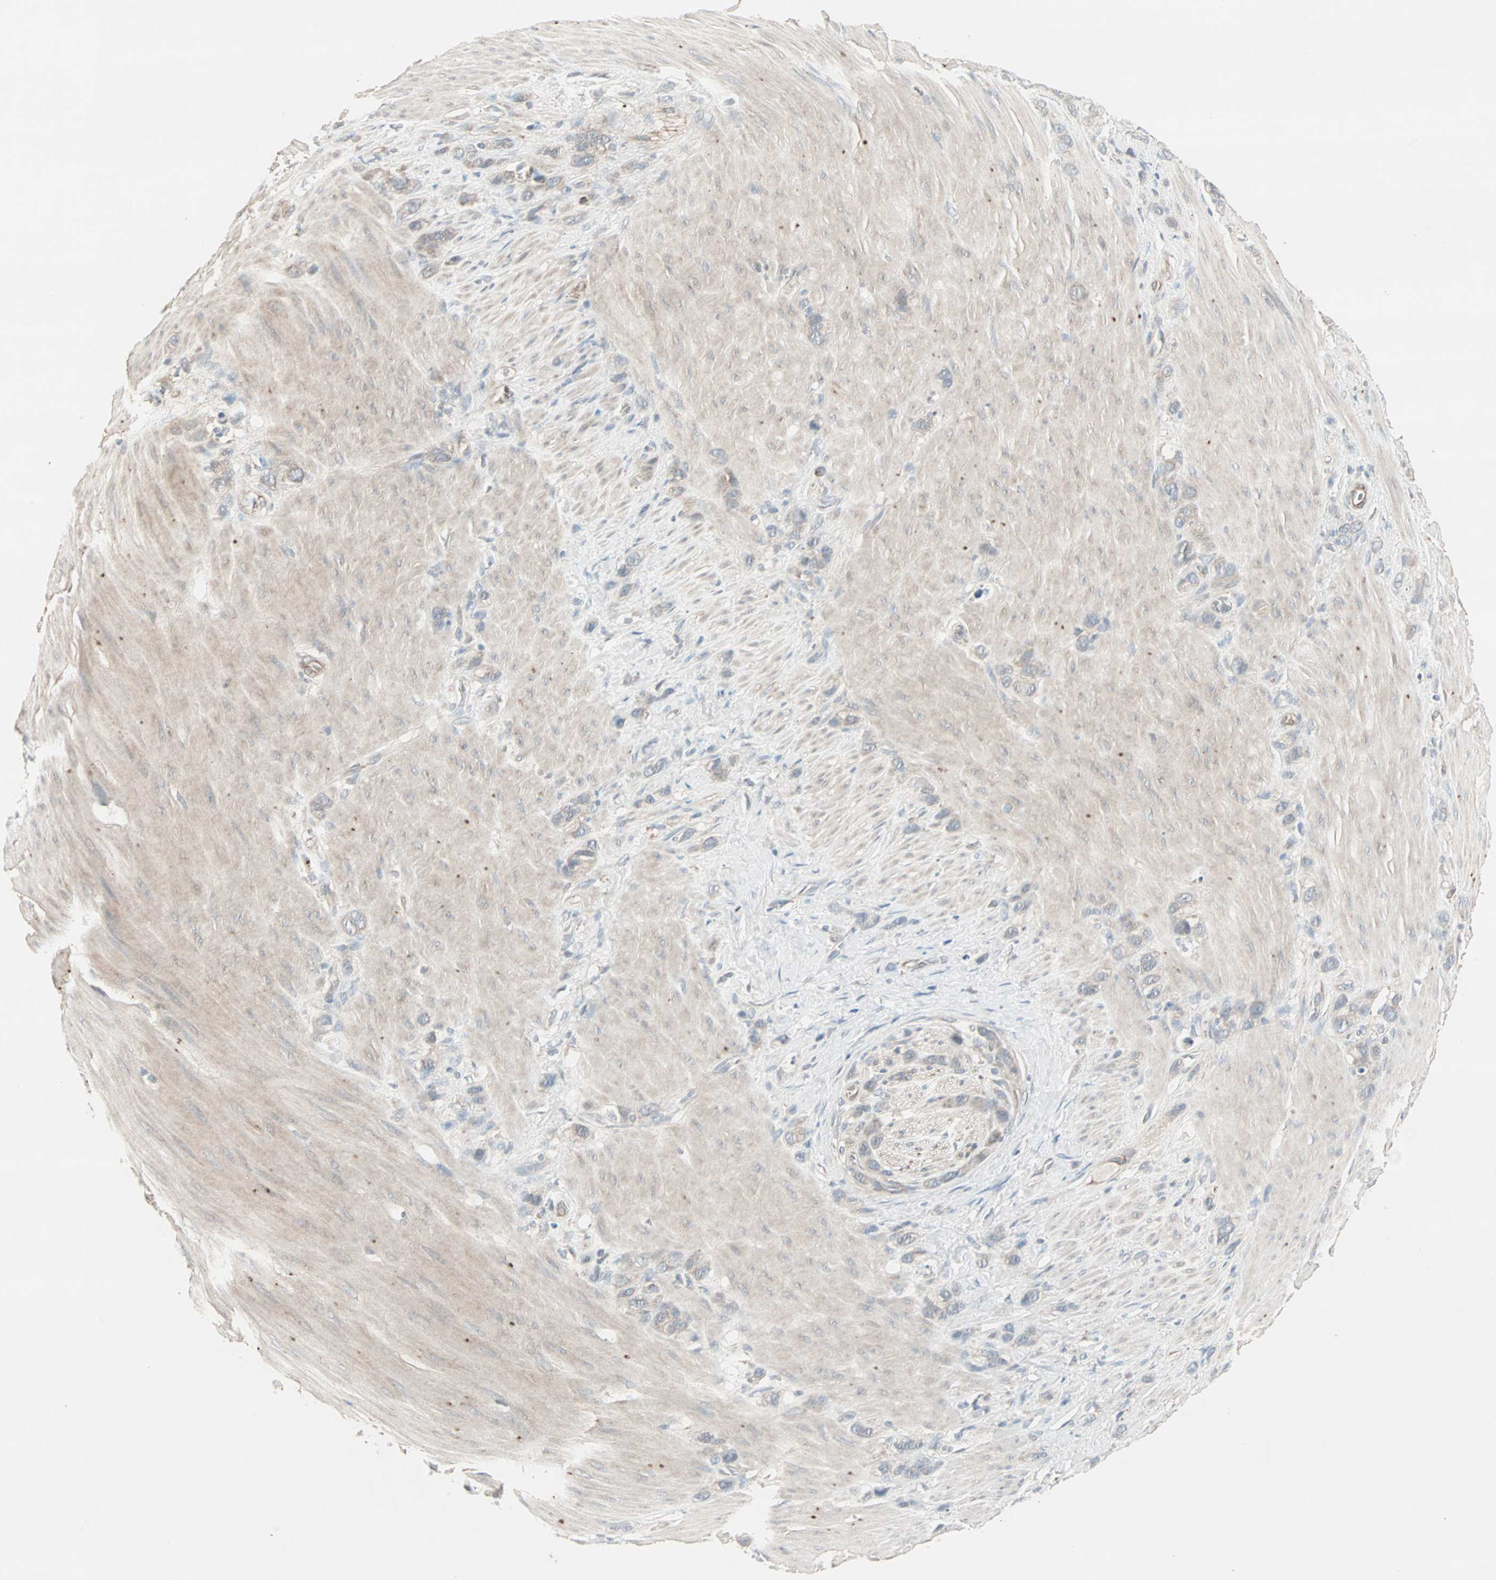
{"staining": {"intensity": "negative", "quantity": "none", "location": "none"}, "tissue": "stomach cancer", "cell_type": "Tumor cells", "image_type": "cancer", "snomed": [{"axis": "morphology", "description": "Normal tissue, NOS"}, {"axis": "morphology", "description": "Adenocarcinoma, NOS"}, {"axis": "morphology", "description": "Adenocarcinoma, High grade"}, {"axis": "topography", "description": "Stomach, upper"}, {"axis": "topography", "description": "Stomach"}], "caption": "Tumor cells are negative for brown protein staining in stomach cancer (adenocarcinoma).", "gene": "JMJD7-PLA2G4B", "patient": {"sex": "female", "age": 65}}